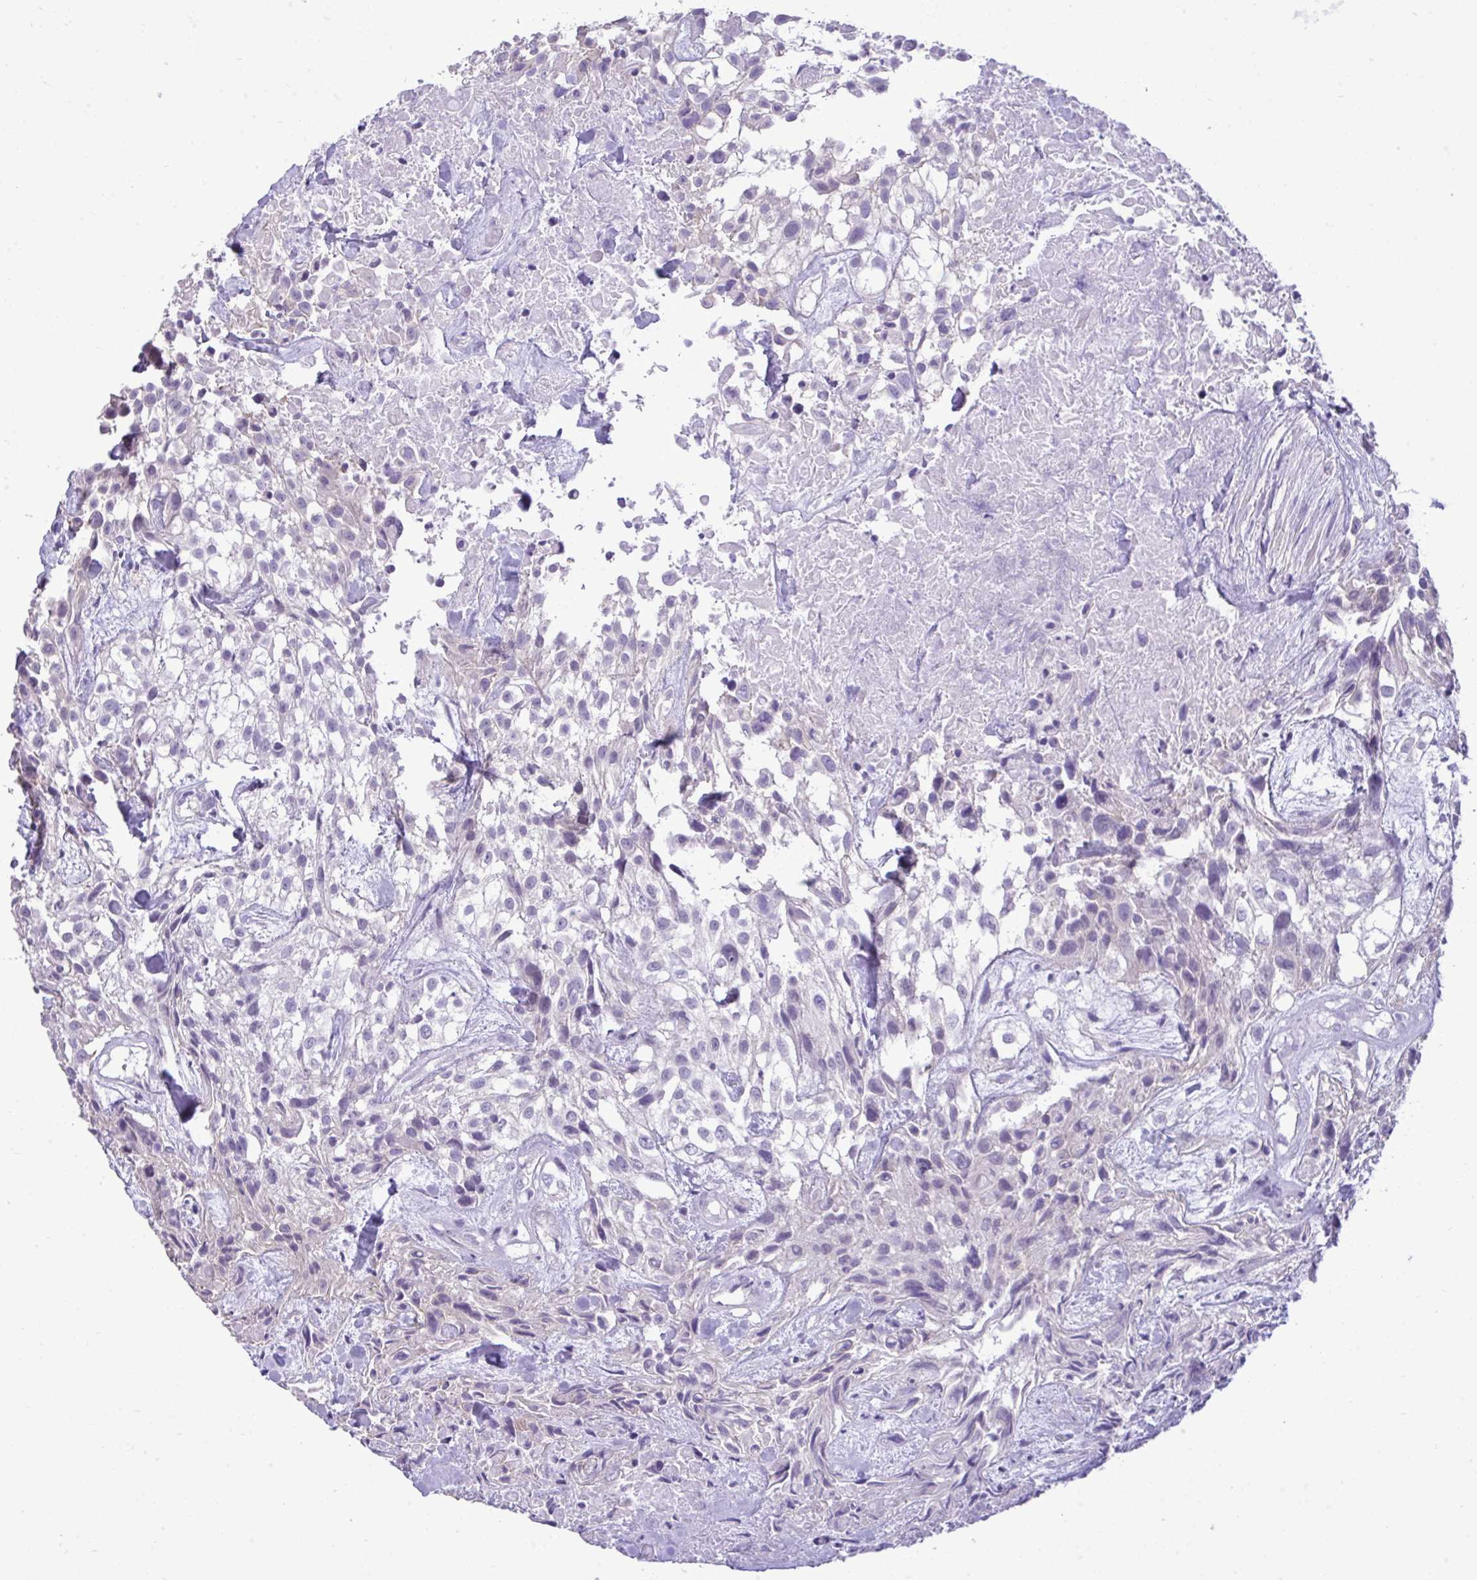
{"staining": {"intensity": "negative", "quantity": "none", "location": "none"}, "tissue": "urothelial cancer", "cell_type": "Tumor cells", "image_type": "cancer", "snomed": [{"axis": "morphology", "description": "Urothelial carcinoma, High grade"}, {"axis": "topography", "description": "Urinary bladder"}], "caption": "The image exhibits no staining of tumor cells in urothelial carcinoma (high-grade).", "gene": "PRM2", "patient": {"sex": "male", "age": 56}}